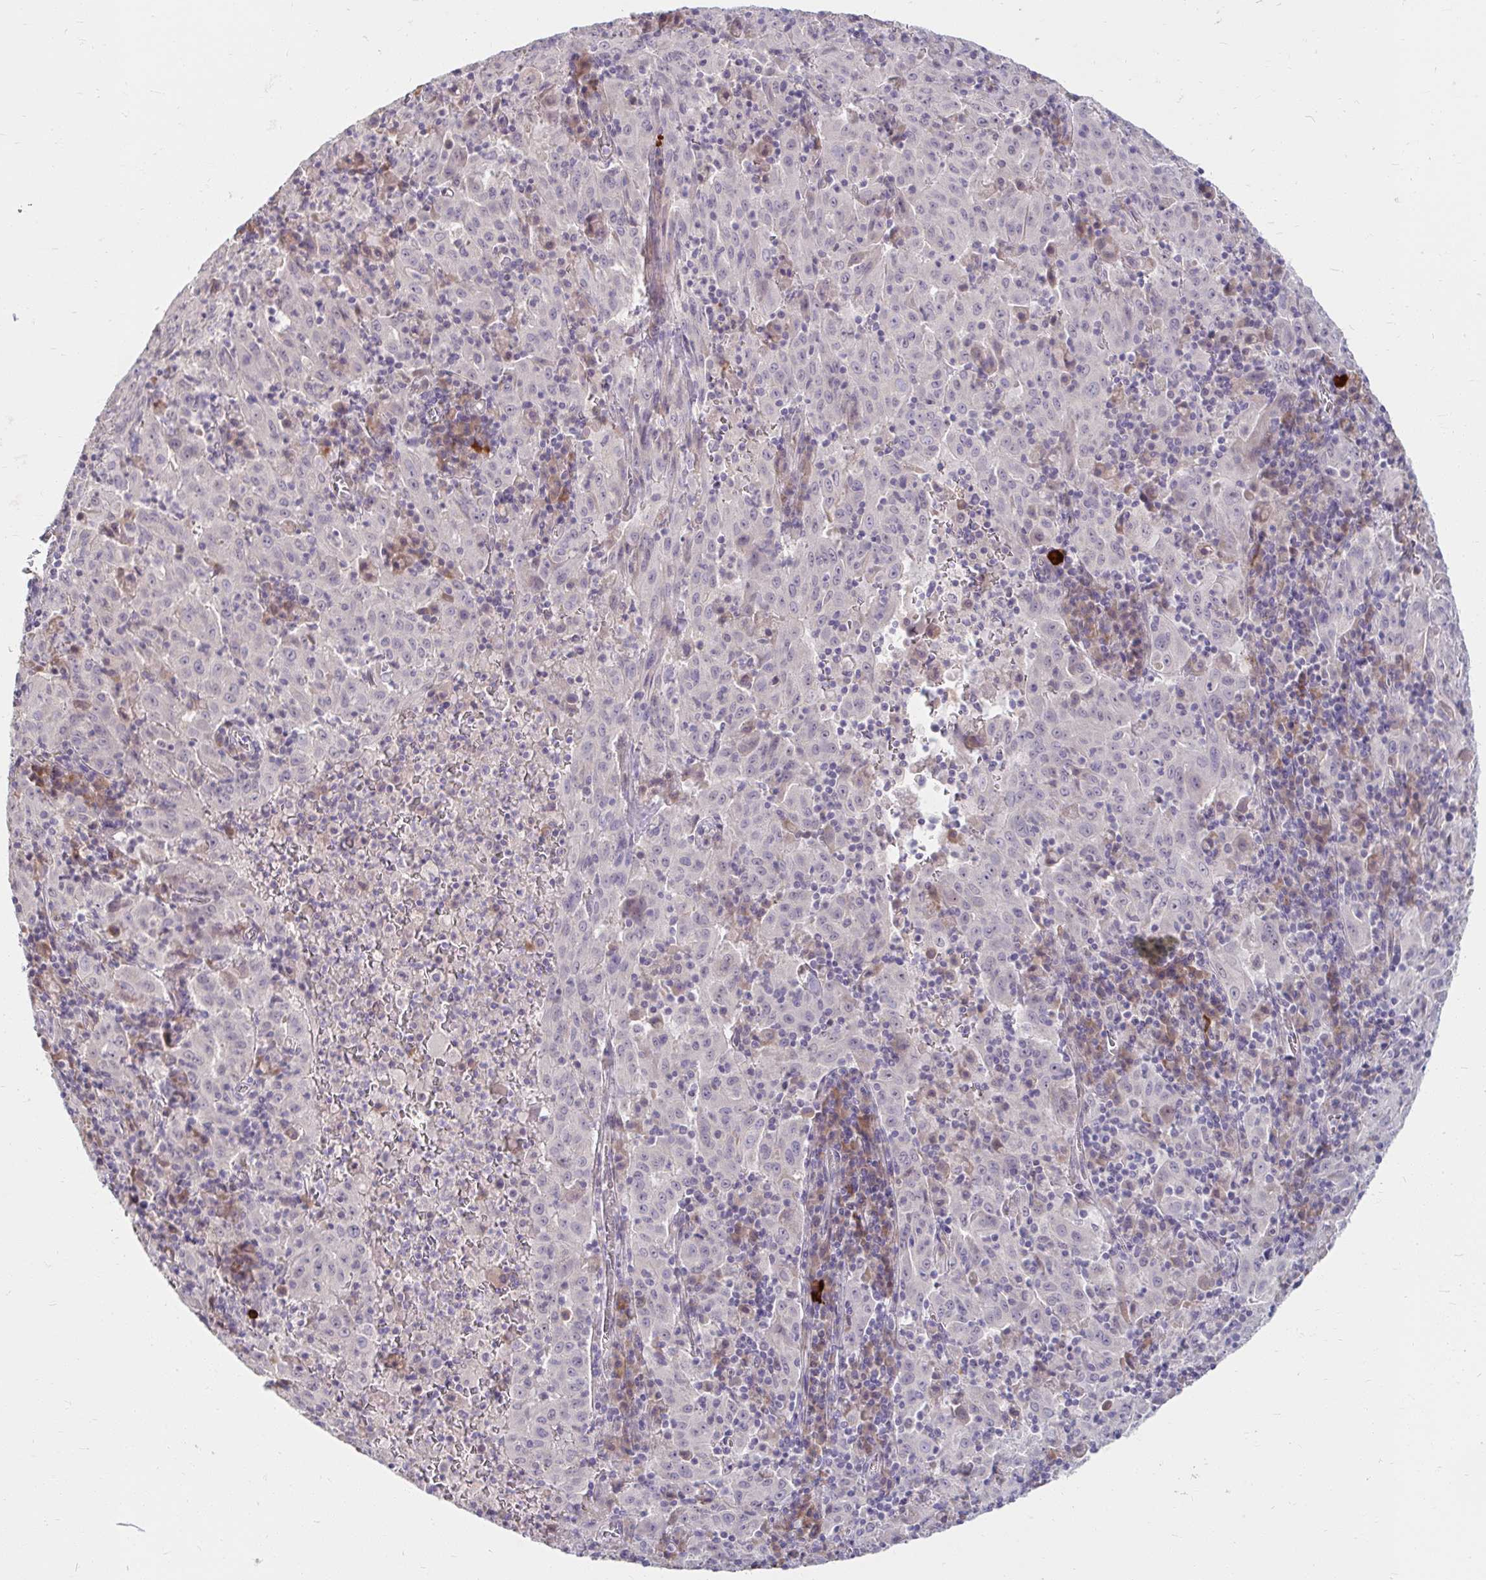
{"staining": {"intensity": "negative", "quantity": "none", "location": "none"}, "tissue": "pancreatic cancer", "cell_type": "Tumor cells", "image_type": "cancer", "snomed": [{"axis": "morphology", "description": "Adenocarcinoma, NOS"}, {"axis": "topography", "description": "Pancreas"}], "caption": "Tumor cells are negative for protein expression in human pancreatic adenocarcinoma. The staining is performed using DAB (3,3'-diaminobenzidine) brown chromogen with nuclei counter-stained in using hematoxylin.", "gene": "DDN", "patient": {"sex": "male", "age": 63}}